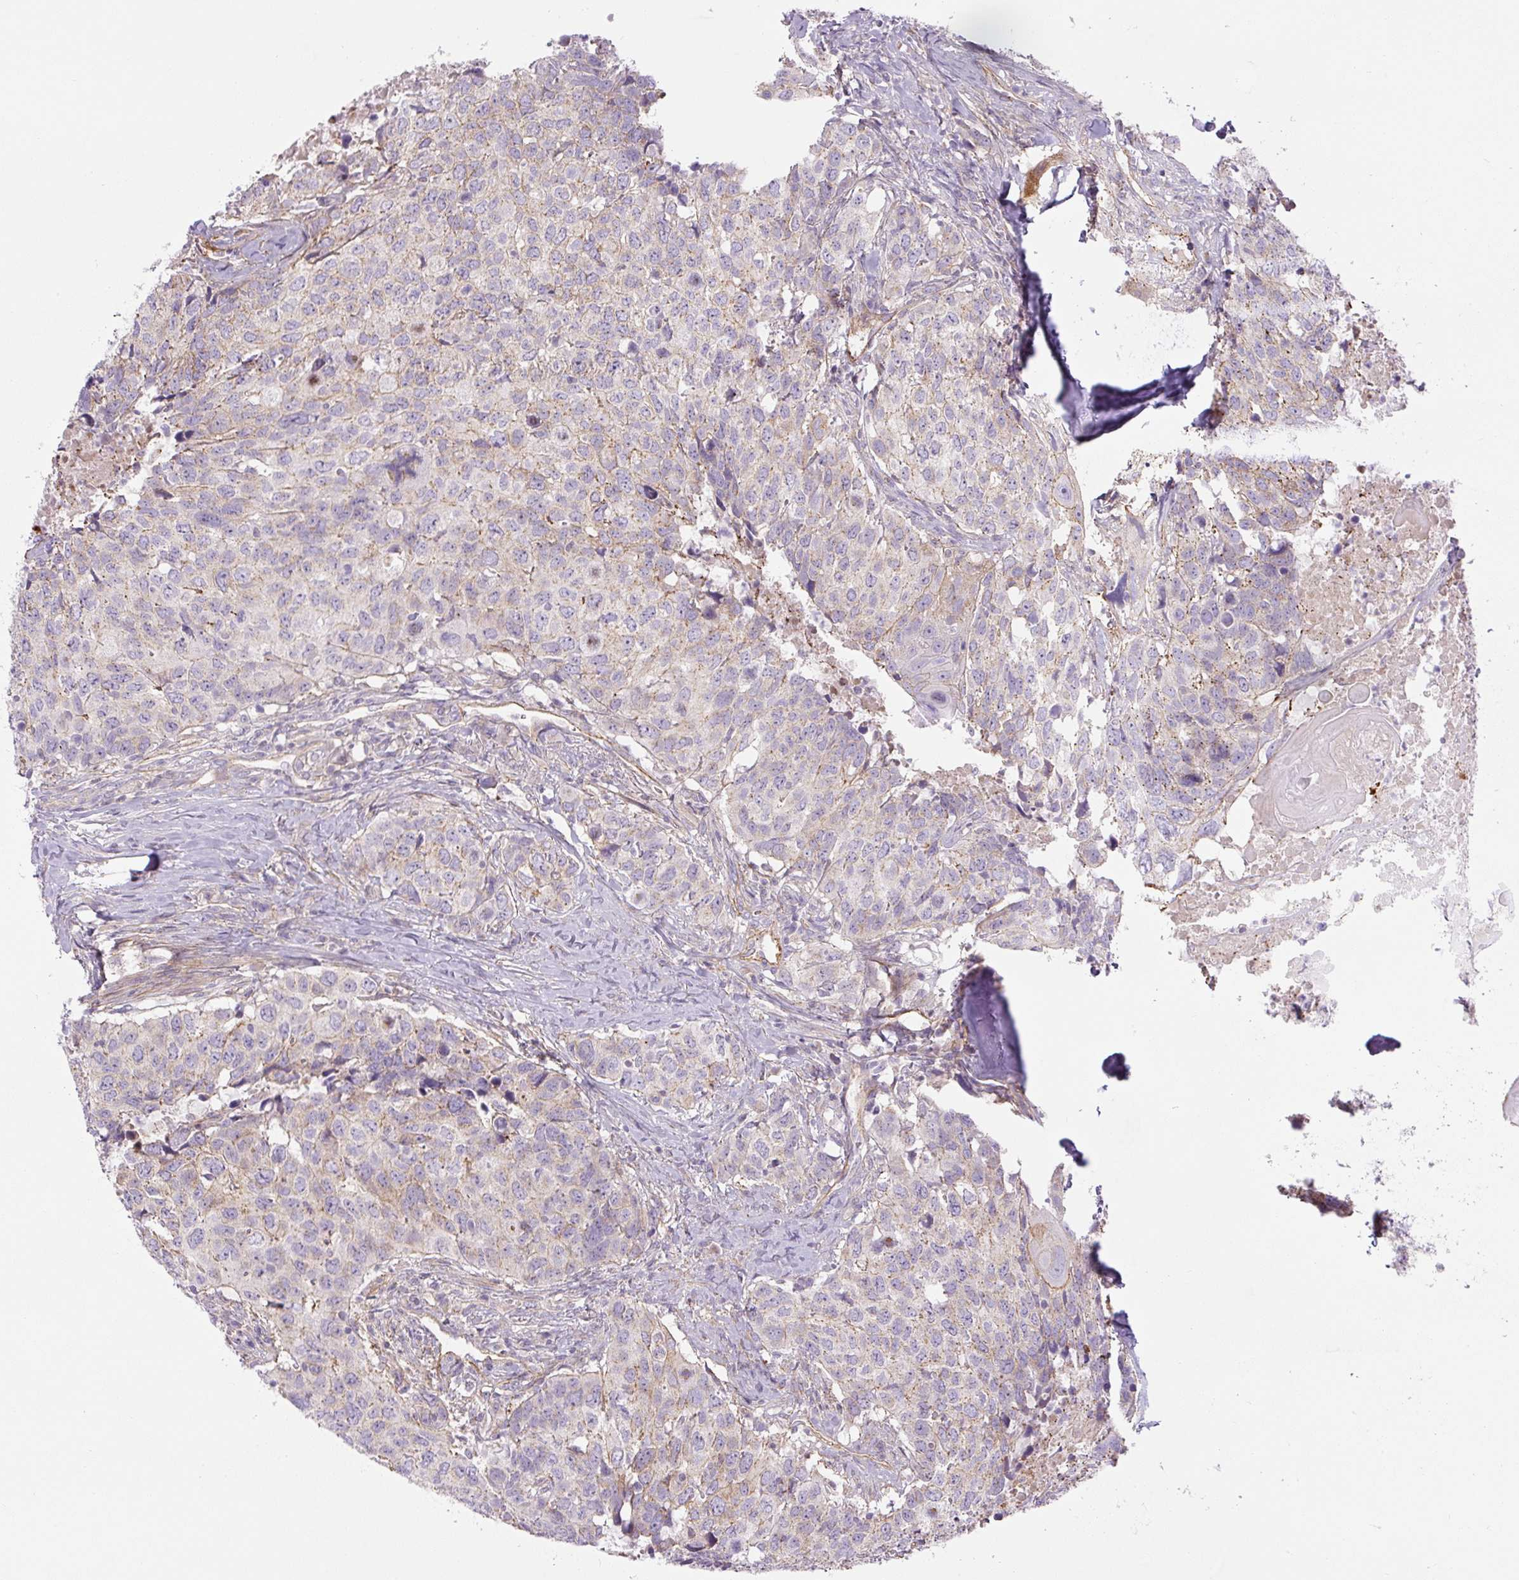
{"staining": {"intensity": "negative", "quantity": "none", "location": "none"}, "tissue": "head and neck cancer", "cell_type": "Tumor cells", "image_type": "cancer", "snomed": [{"axis": "morphology", "description": "Normal tissue, NOS"}, {"axis": "morphology", "description": "Squamous cell carcinoma, NOS"}, {"axis": "topography", "description": "Skeletal muscle"}, {"axis": "topography", "description": "Vascular tissue"}, {"axis": "topography", "description": "Peripheral nerve tissue"}, {"axis": "topography", "description": "Head-Neck"}], "caption": "Protein analysis of head and neck cancer reveals no significant positivity in tumor cells.", "gene": "CCNI2", "patient": {"sex": "male", "age": 66}}